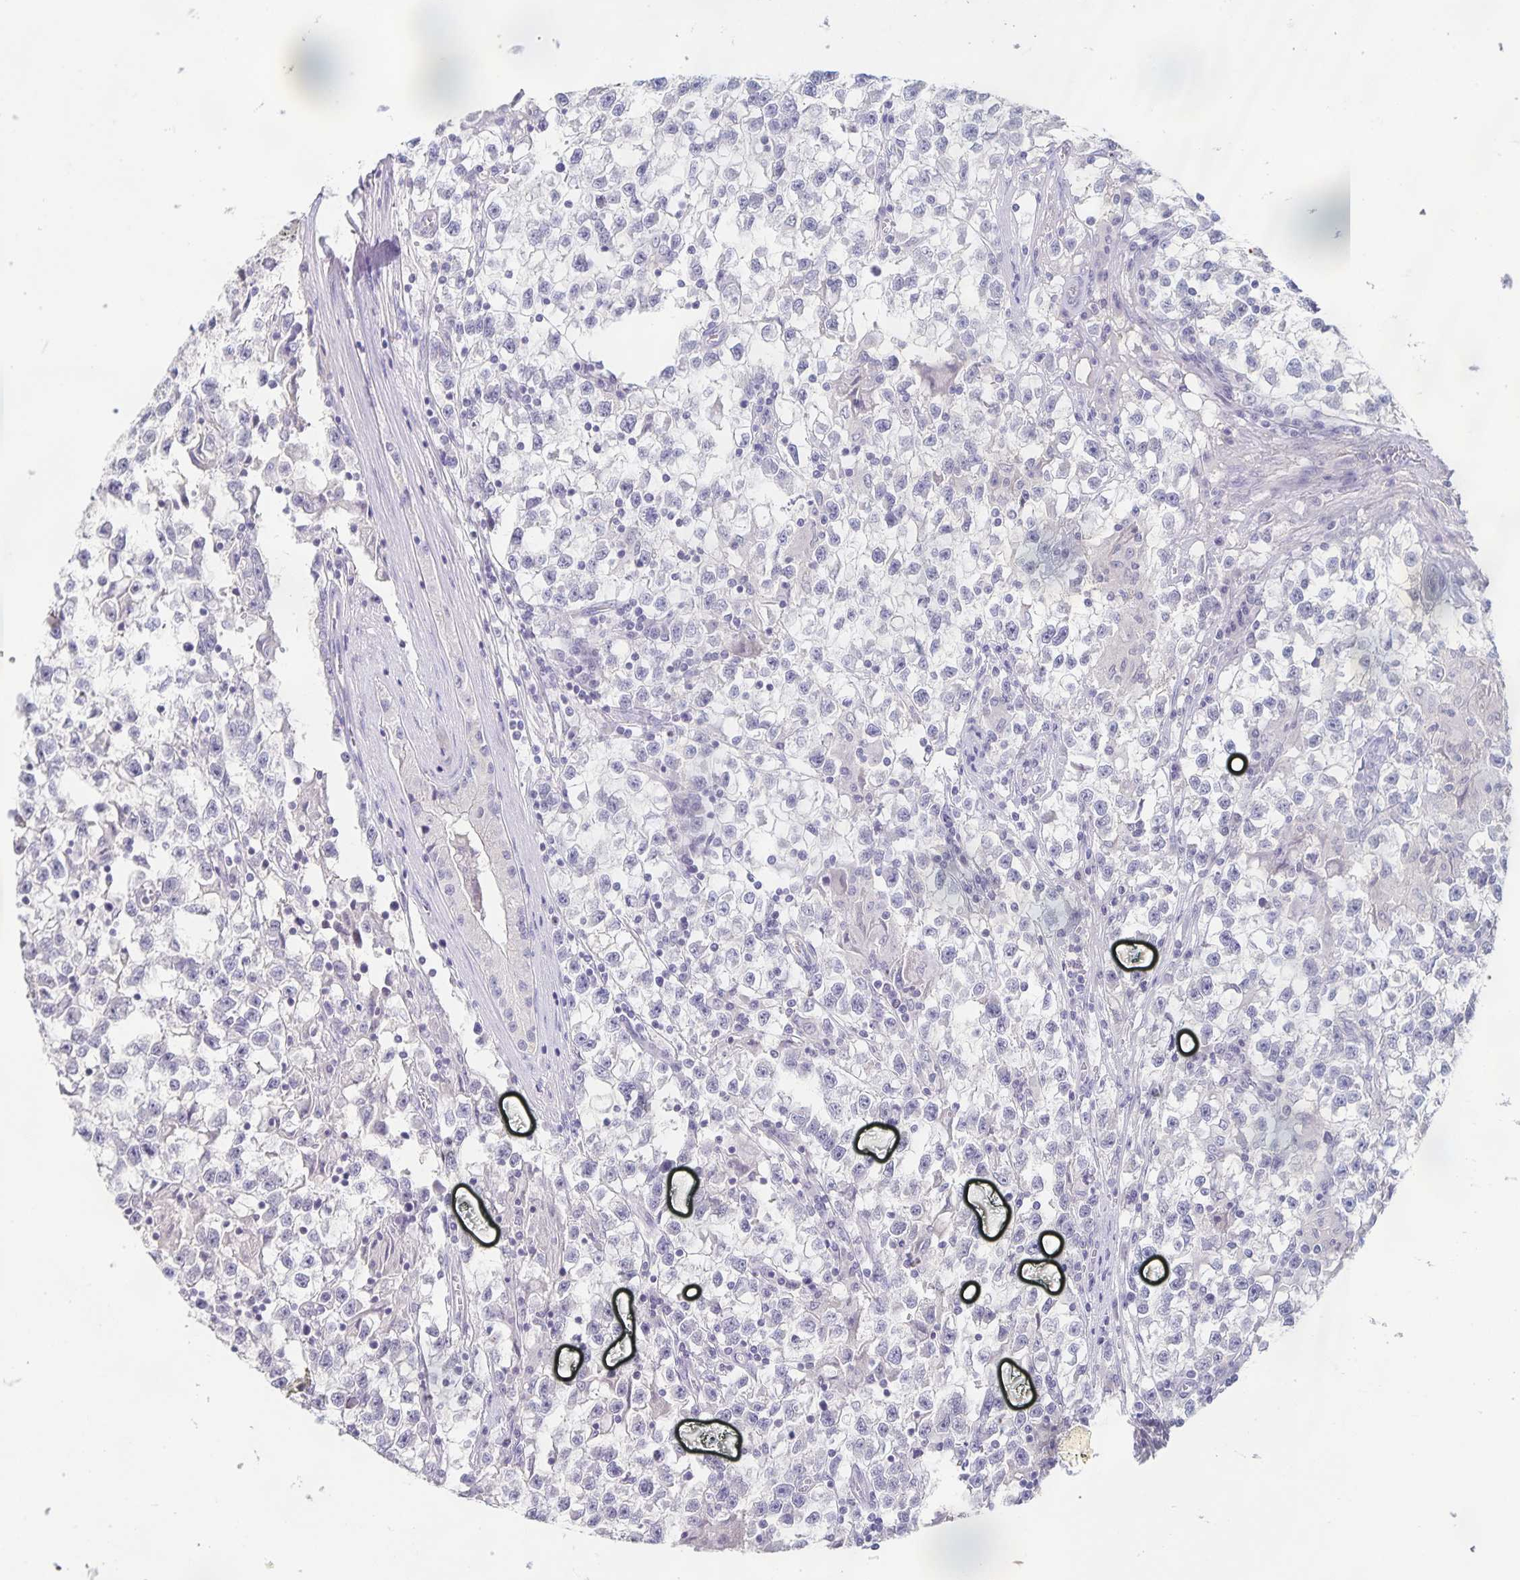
{"staining": {"intensity": "negative", "quantity": "none", "location": "none"}, "tissue": "testis cancer", "cell_type": "Tumor cells", "image_type": "cancer", "snomed": [{"axis": "morphology", "description": "Seminoma, NOS"}, {"axis": "topography", "description": "Testis"}], "caption": "This is an immunohistochemistry (IHC) image of seminoma (testis). There is no staining in tumor cells.", "gene": "INSL5", "patient": {"sex": "male", "age": 31}}